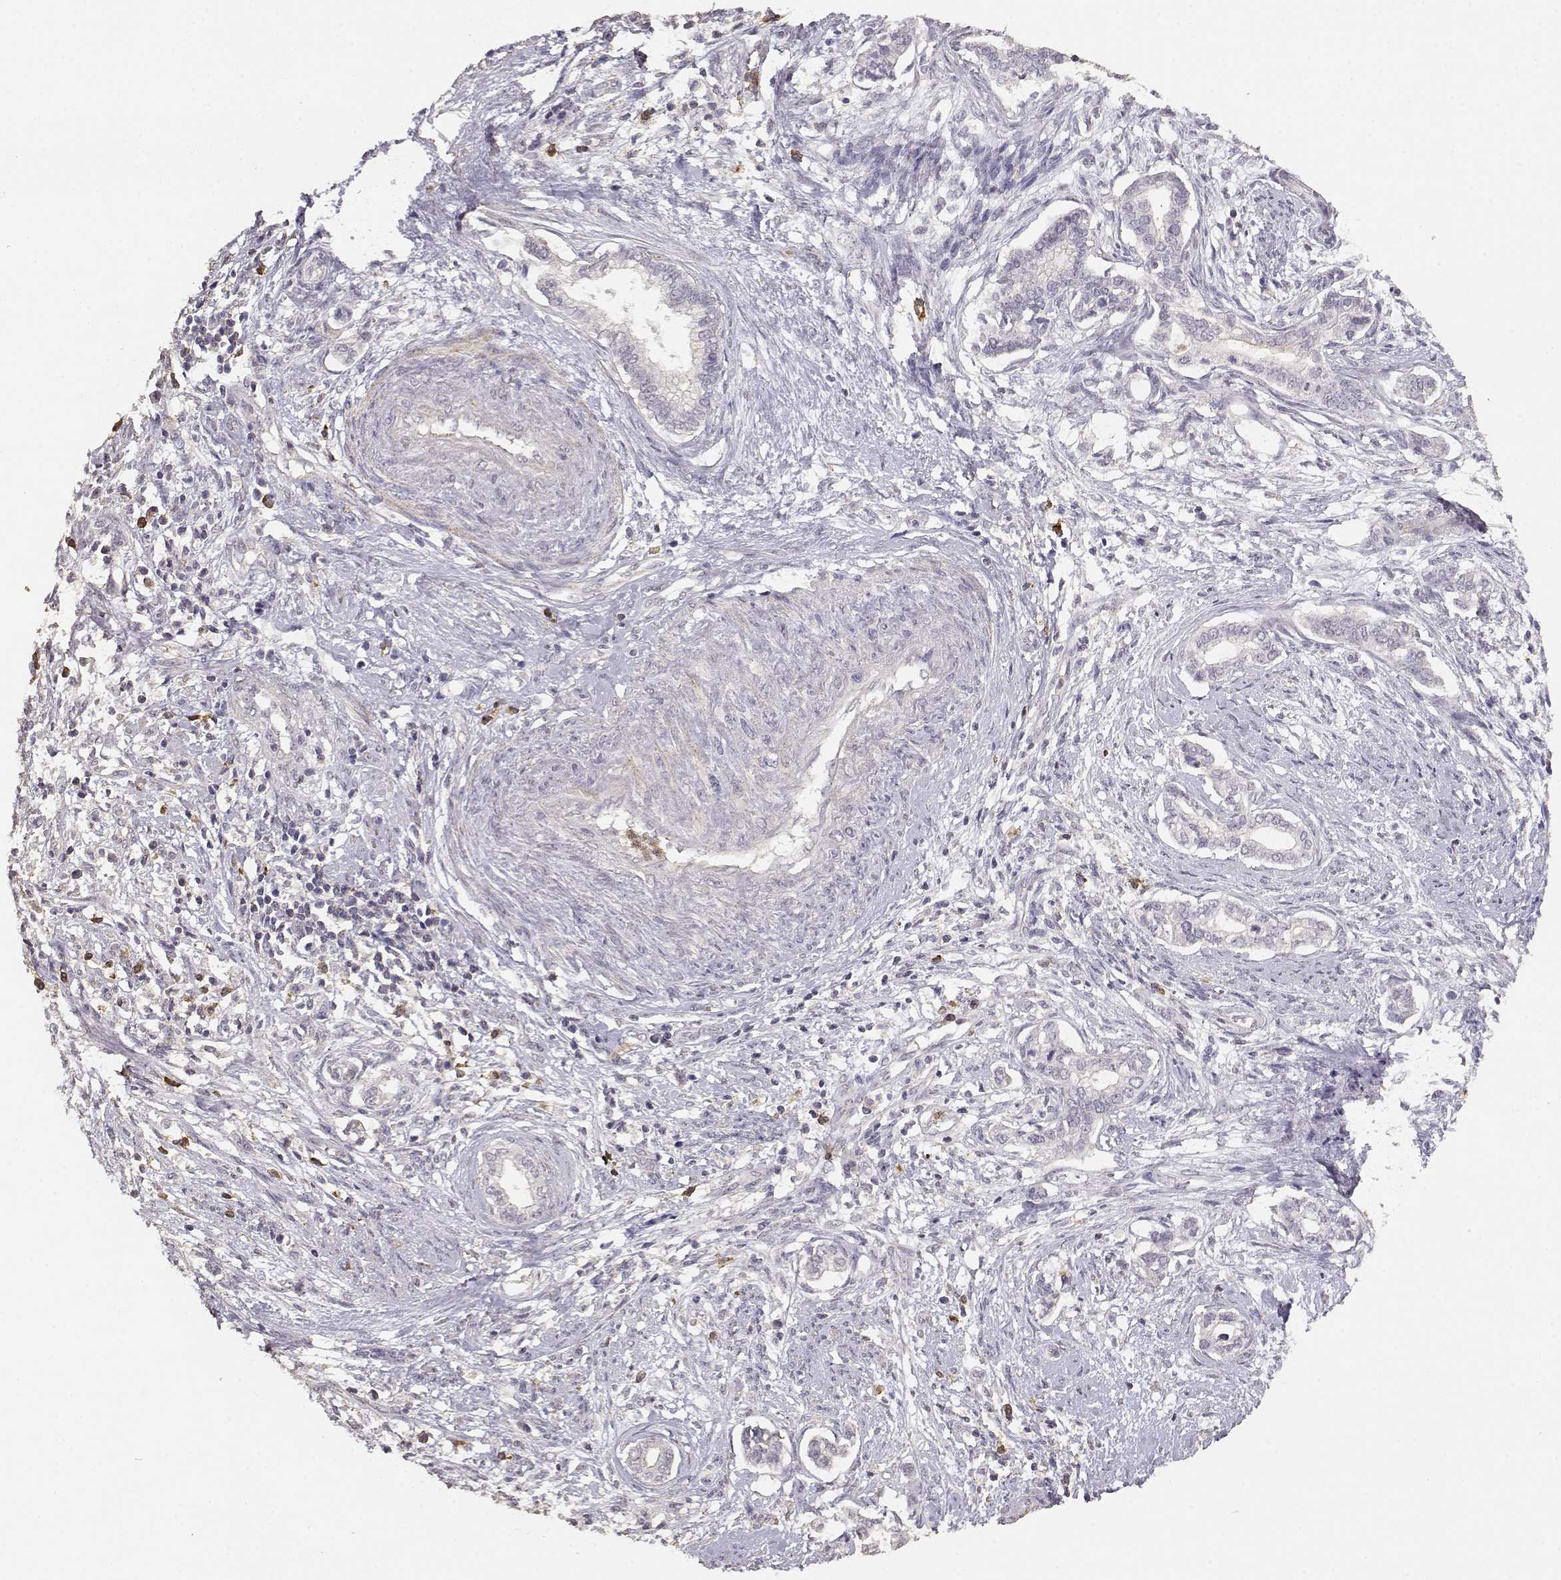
{"staining": {"intensity": "negative", "quantity": "none", "location": "none"}, "tissue": "cervical cancer", "cell_type": "Tumor cells", "image_type": "cancer", "snomed": [{"axis": "morphology", "description": "Adenocarcinoma, NOS"}, {"axis": "topography", "description": "Cervix"}], "caption": "Tumor cells are negative for brown protein staining in adenocarcinoma (cervical).", "gene": "TNFRSF10C", "patient": {"sex": "female", "age": 62}}